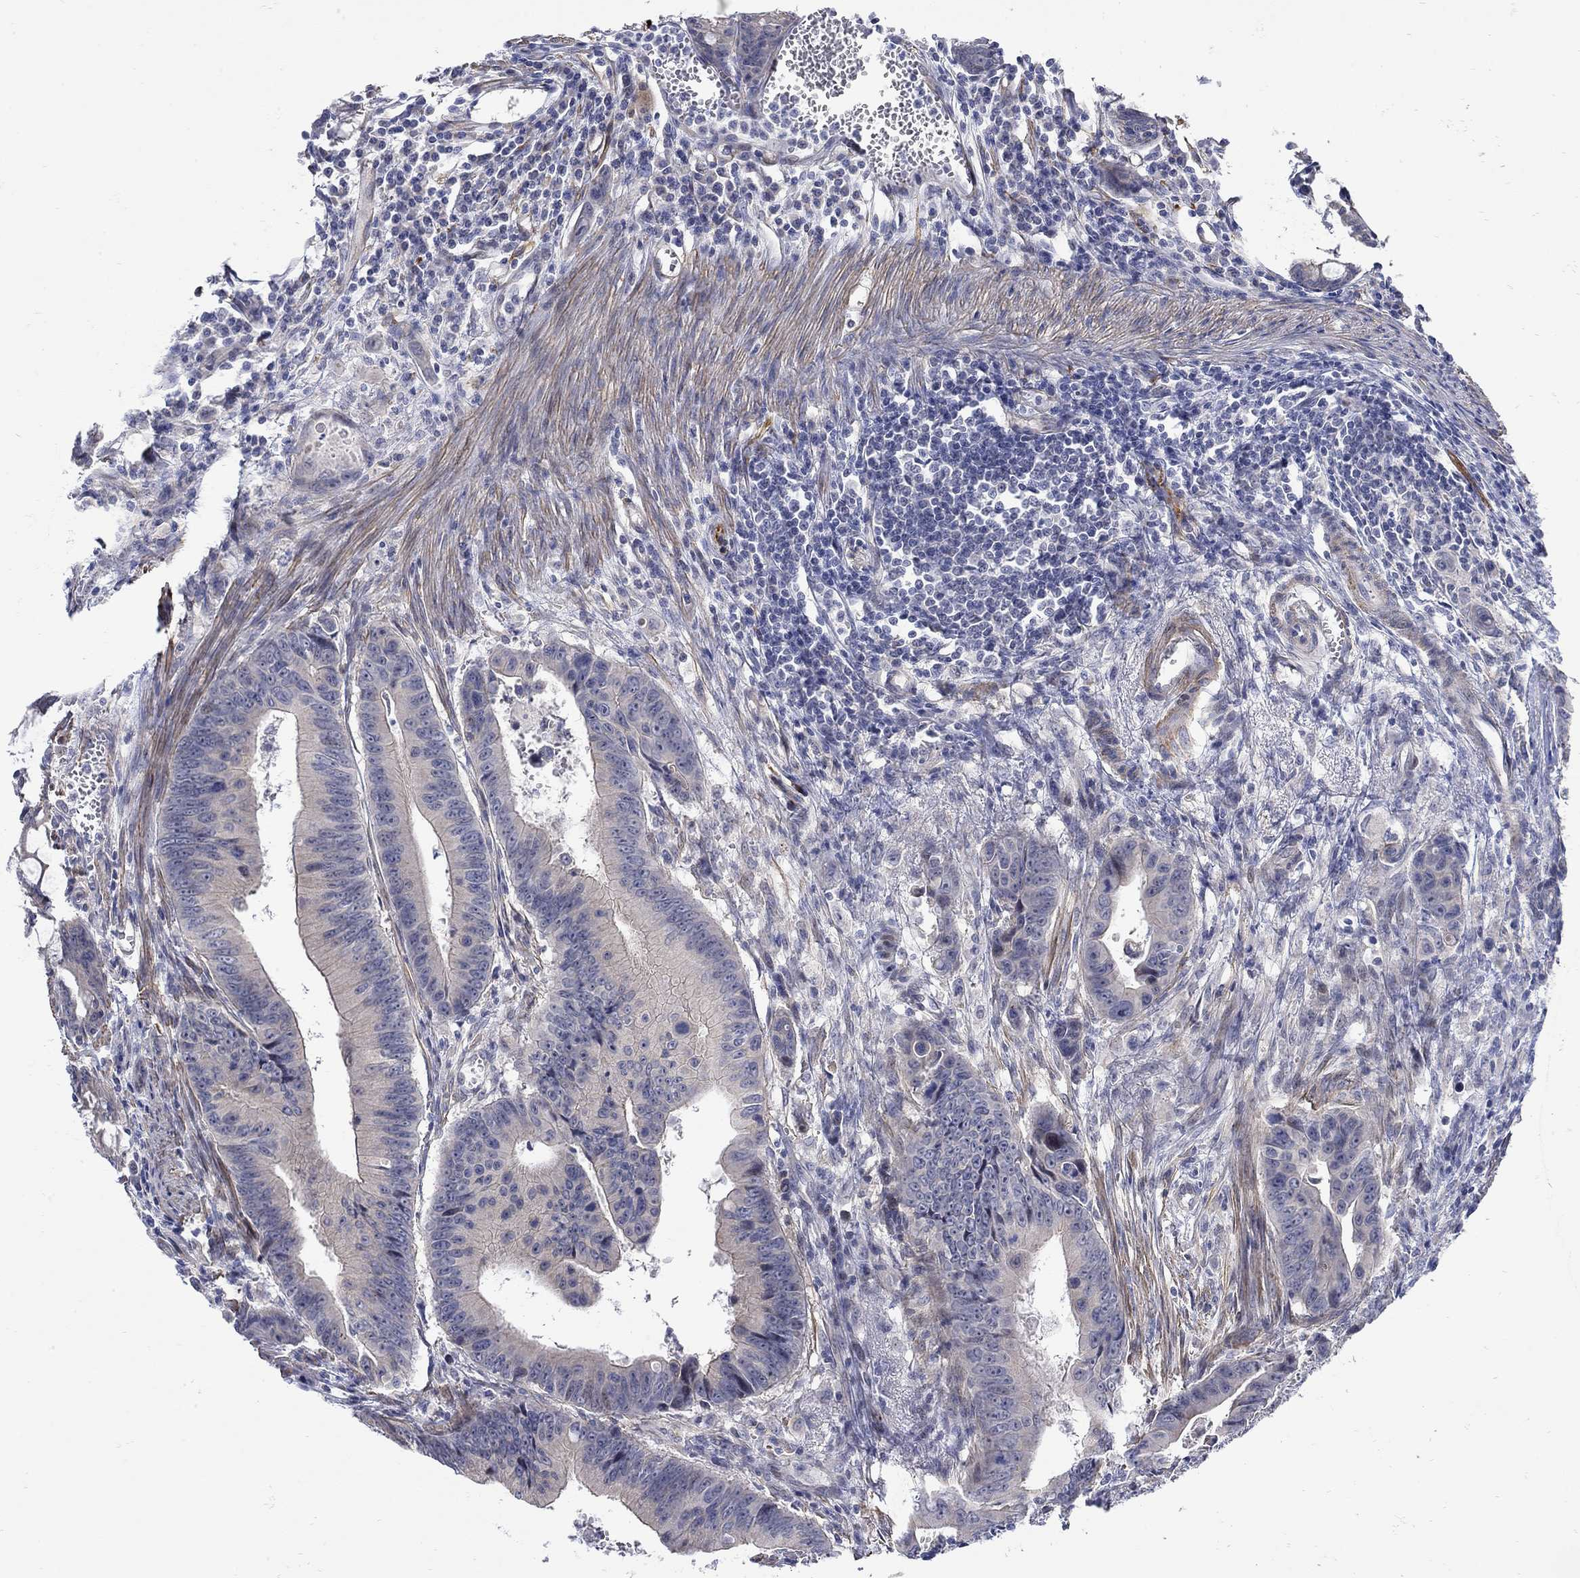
{"staining": {"intensity": "weak", "quantity": "<25%", "location": "cytoplasmic/membranous"}, "tissue": "colorectal cancer", "cell_type": "Tumor cells", "image_type": "cancer", "snomed": [{"axis": "morphology", "description": "Adenocarcinoma, NOS"}, {"axis": "topography", "description": "Colon"}], "caption": "Immunohistochemical staining of human colorectal cancer reveals no significant positivity in tumor cells. The staining is performed using DAB brown chromogen with nuclei counter-stained in using hematoxylin.", "gene": "SCN7A", "patient": {"sex": "female", "age": 87}}